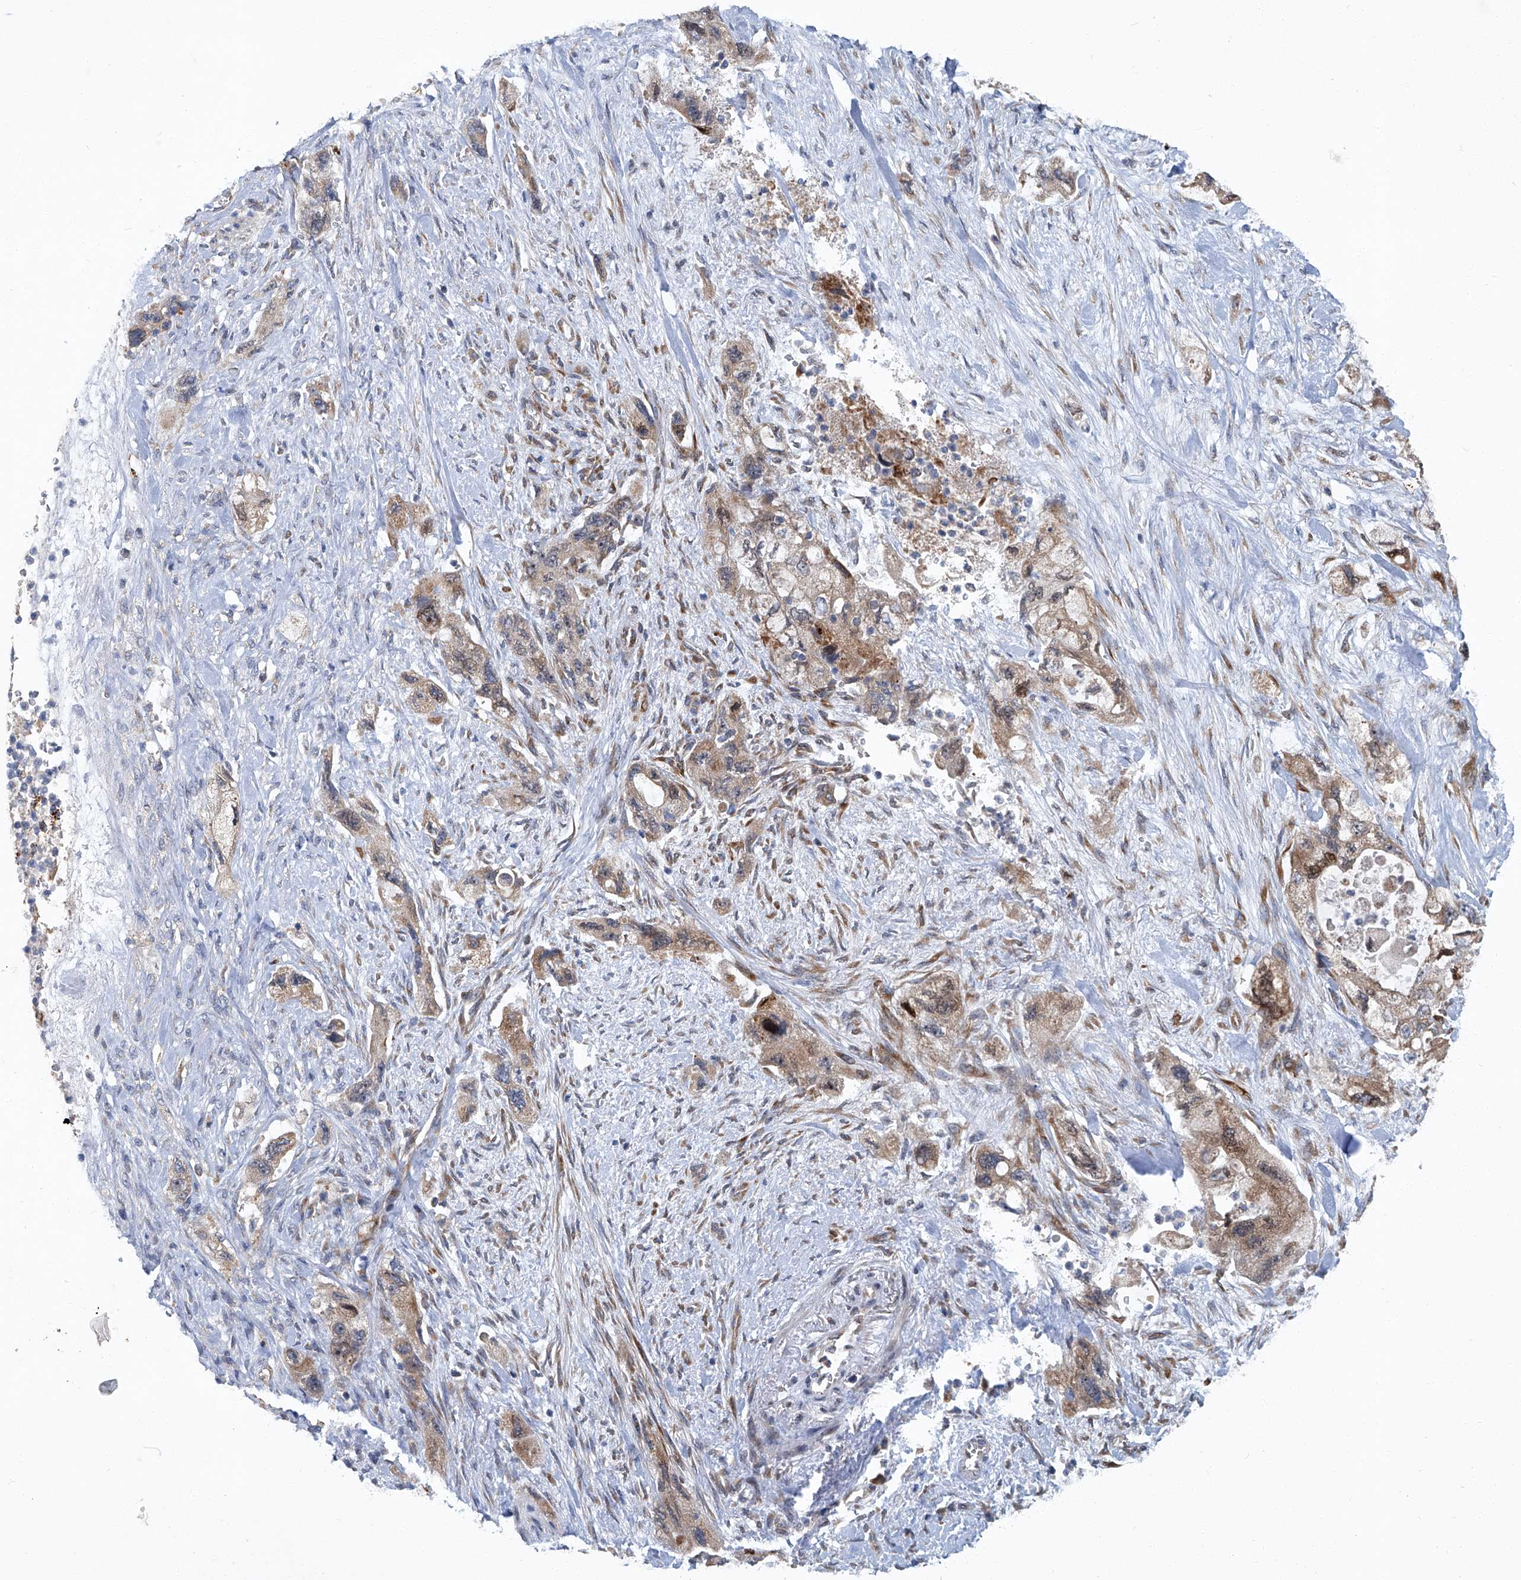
{"staining": {"intensity": "weak", "quantity": ">75%", "location": "cytoplasmic/membranous,nuclear"}, "tissue": "pancreatic cancer", "cell_type": "Tumor cells", "image_type": "cancer", "snomed": [{"axis": "morphology", "description": "Adenocarcinoma, NOS"}, {"axis": "topography", "description": "Pancreas"}], "caption": "Human pancreatic cancer stained with a protein marker demonstrates weak staining in tumor cells.", "gene": "GPR132", "patient": {"sex": "female", "age": 73}}